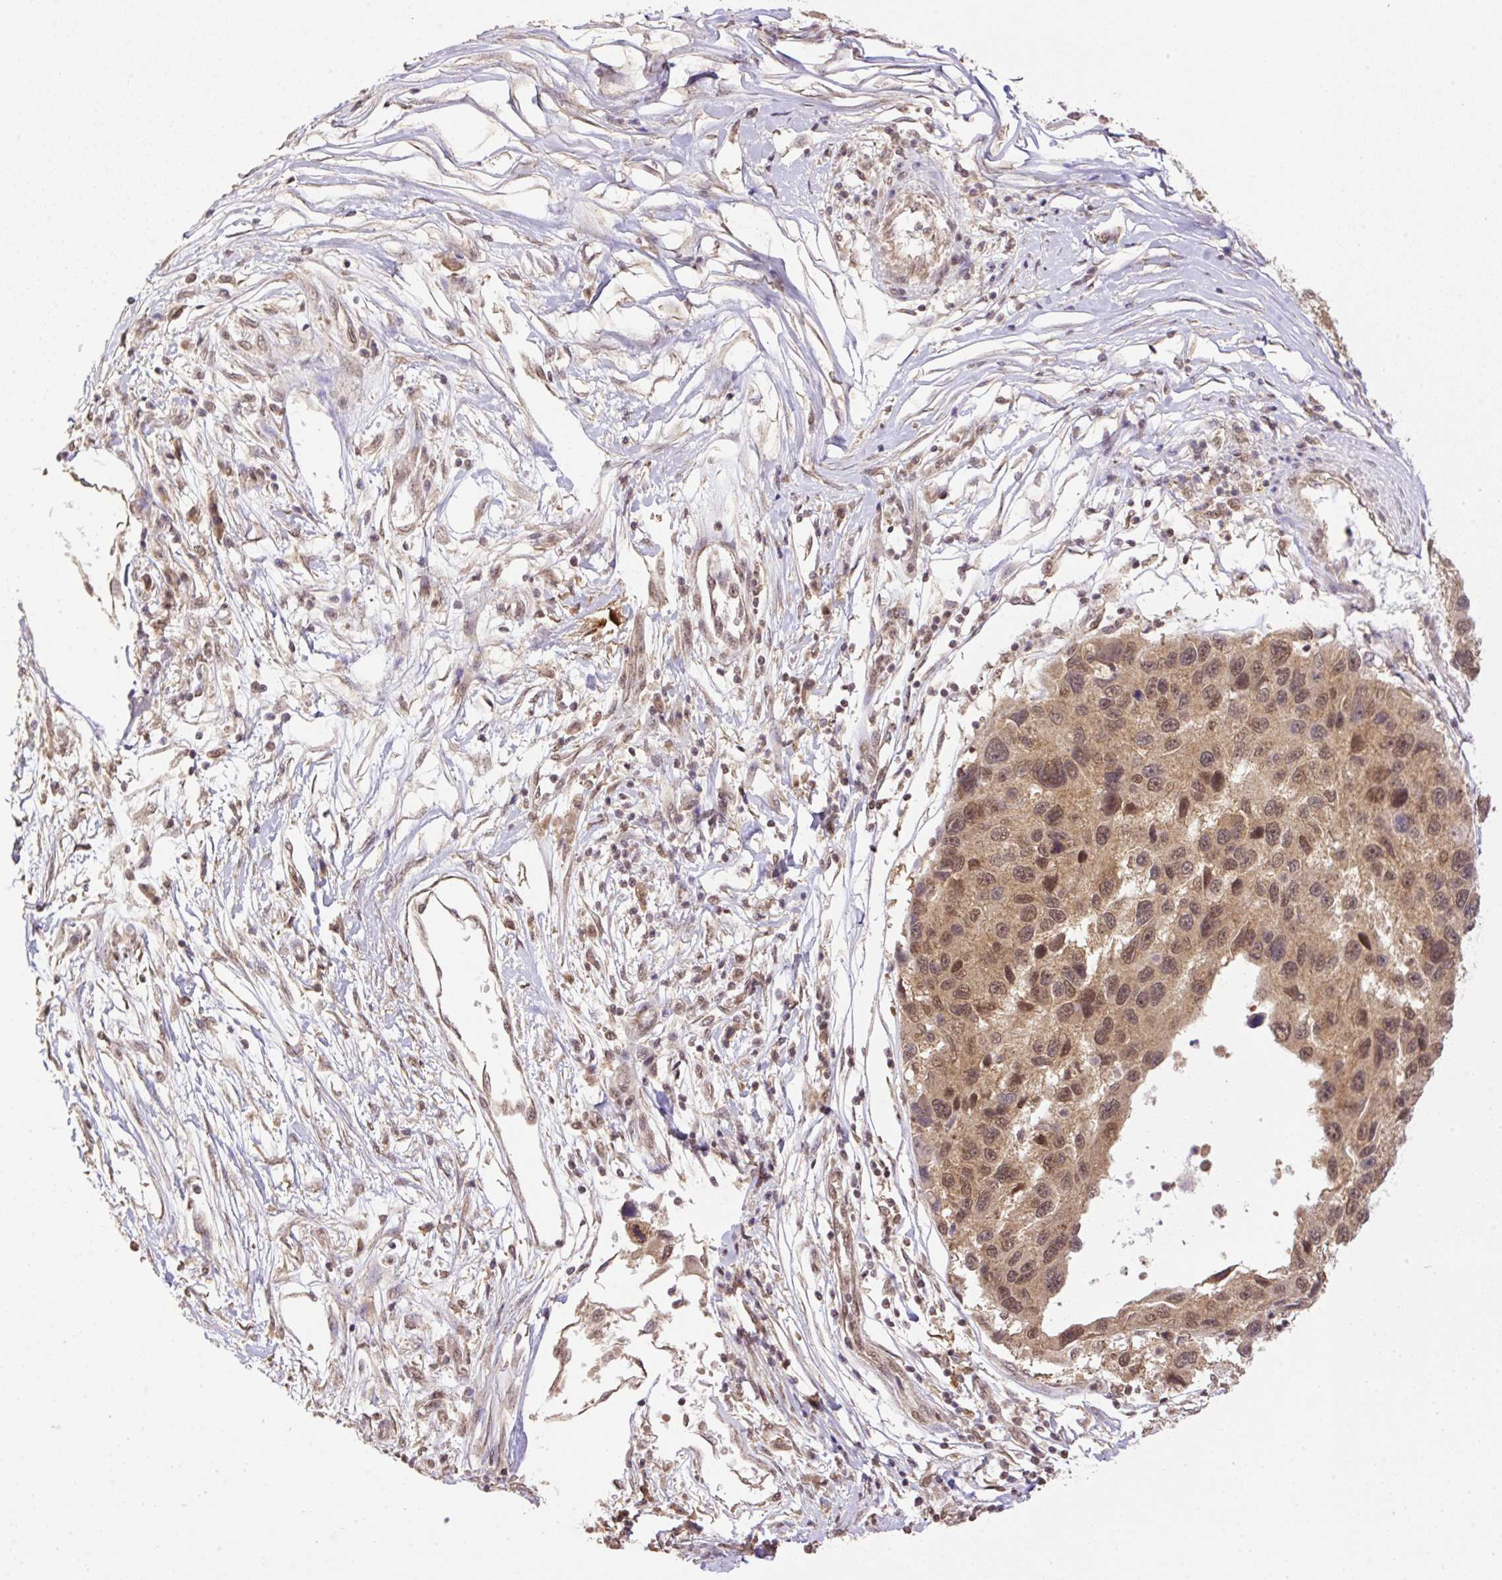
{"staining": {"intensity": "moderate", "quantity": ">75%", "location": "cytoplasmic/membranous,nuclear"}, "tissue": "melanoma", "cell_type": "Tumor cells", "image_type": "cancer", "snomed": [{"axis": "morphology", "description": "Malignant melanoma, NOS"}, {"axis": "topography", "description": "Skin"}], "caption": "Immunohistochemical staining of human melanoma reveals medium levels of moderate cytoplasmic/membranous and nuclear protein positivity in about >75% of tumor cells.", "gene": "VPS25", "patient": {"sex": "male", "age": 53}}